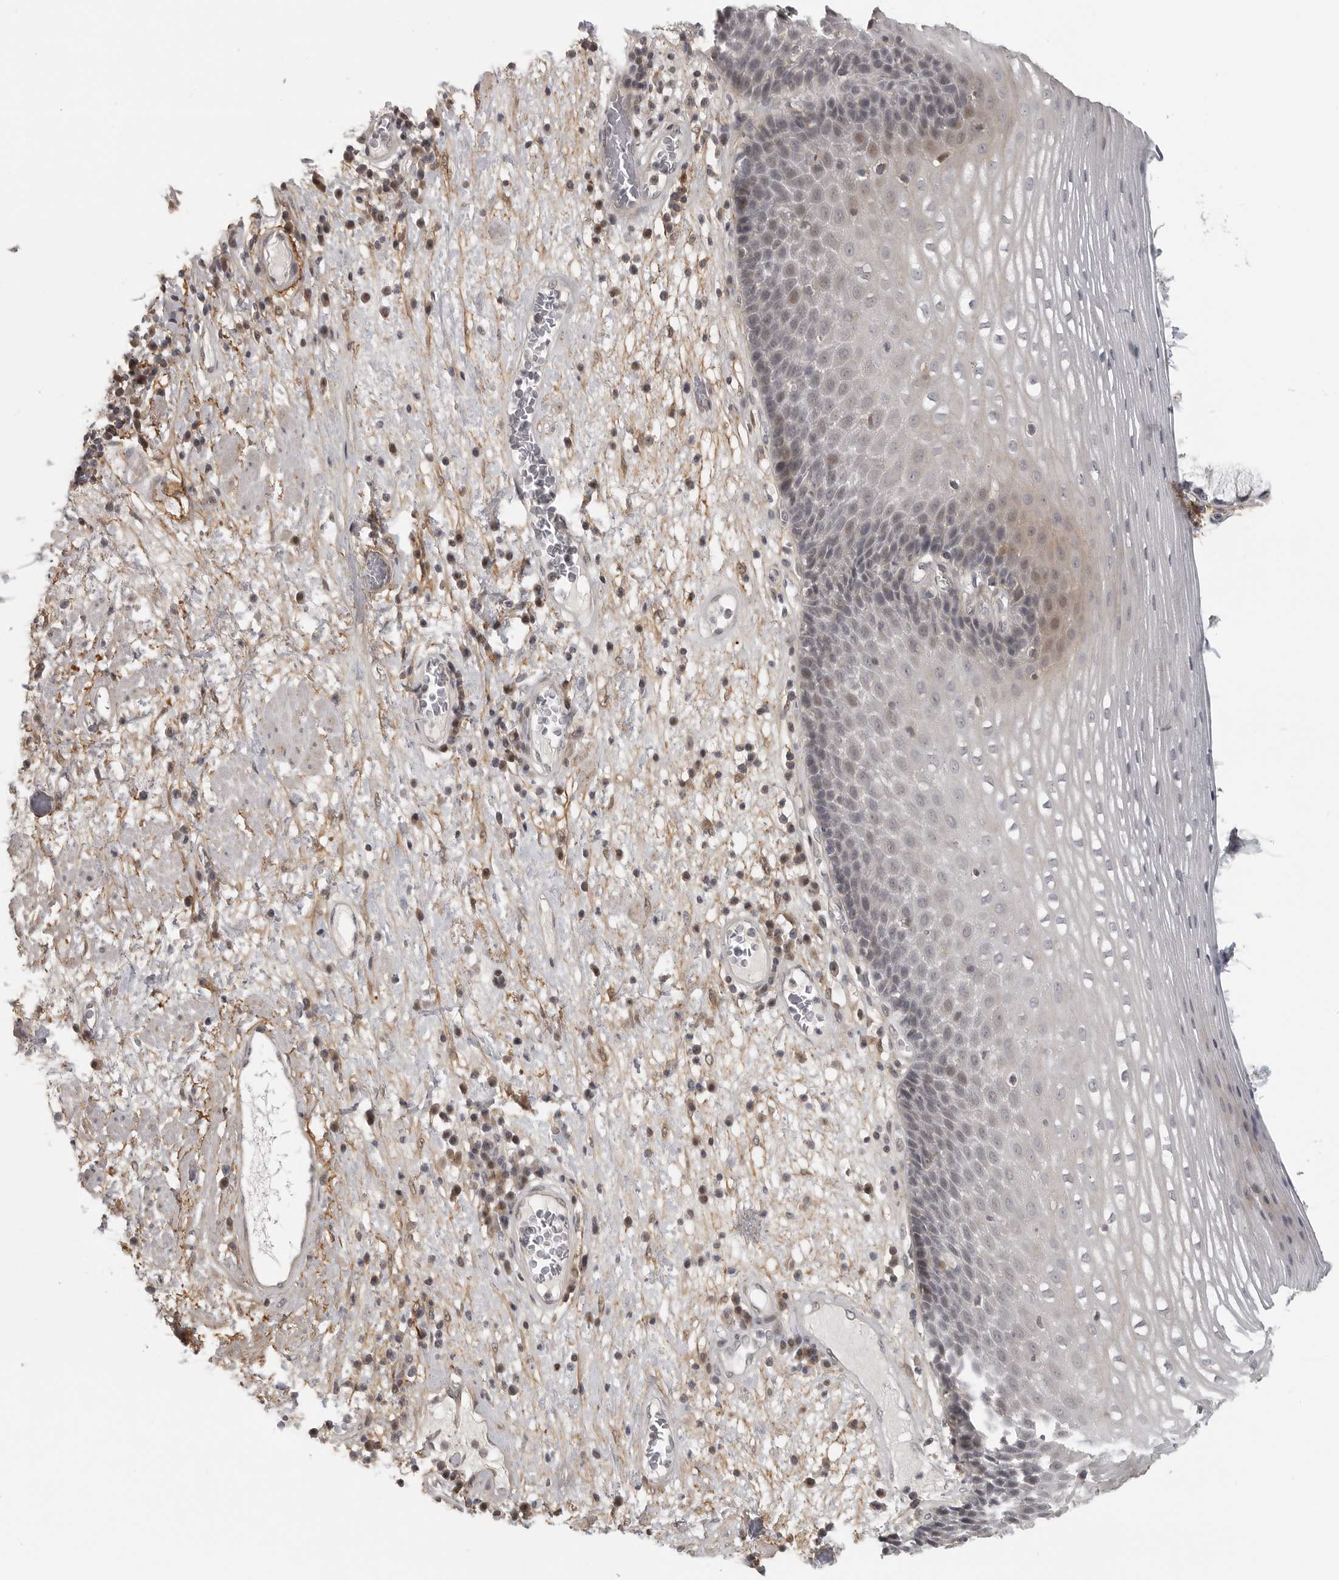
{"staining": {"intensity": "moderate", "quantity": "<25%", "location": "cytoplasmic/membranous,nuclear"}, "tissue": "esophagus", "cell_type": "Squamous epithelial cells", "image_type": "normal", "snomed": [{"axis": "morphology", "description": "Normal tissue, NOS"}, {"axis": "morphology", "description": "Adenocarcinoma, NOS"}, {"axis": "topography", "description": "Esophagus"}], "caption": "Brown immunohistochemical staining in unremarkable human esophagus demonstrates moderate cytoplasmic/membranous,nuclear expression in approximately <25% of squamous epithelial cells.", "gene": "UROD", "patient": {"sex": "male", "age": 62}}